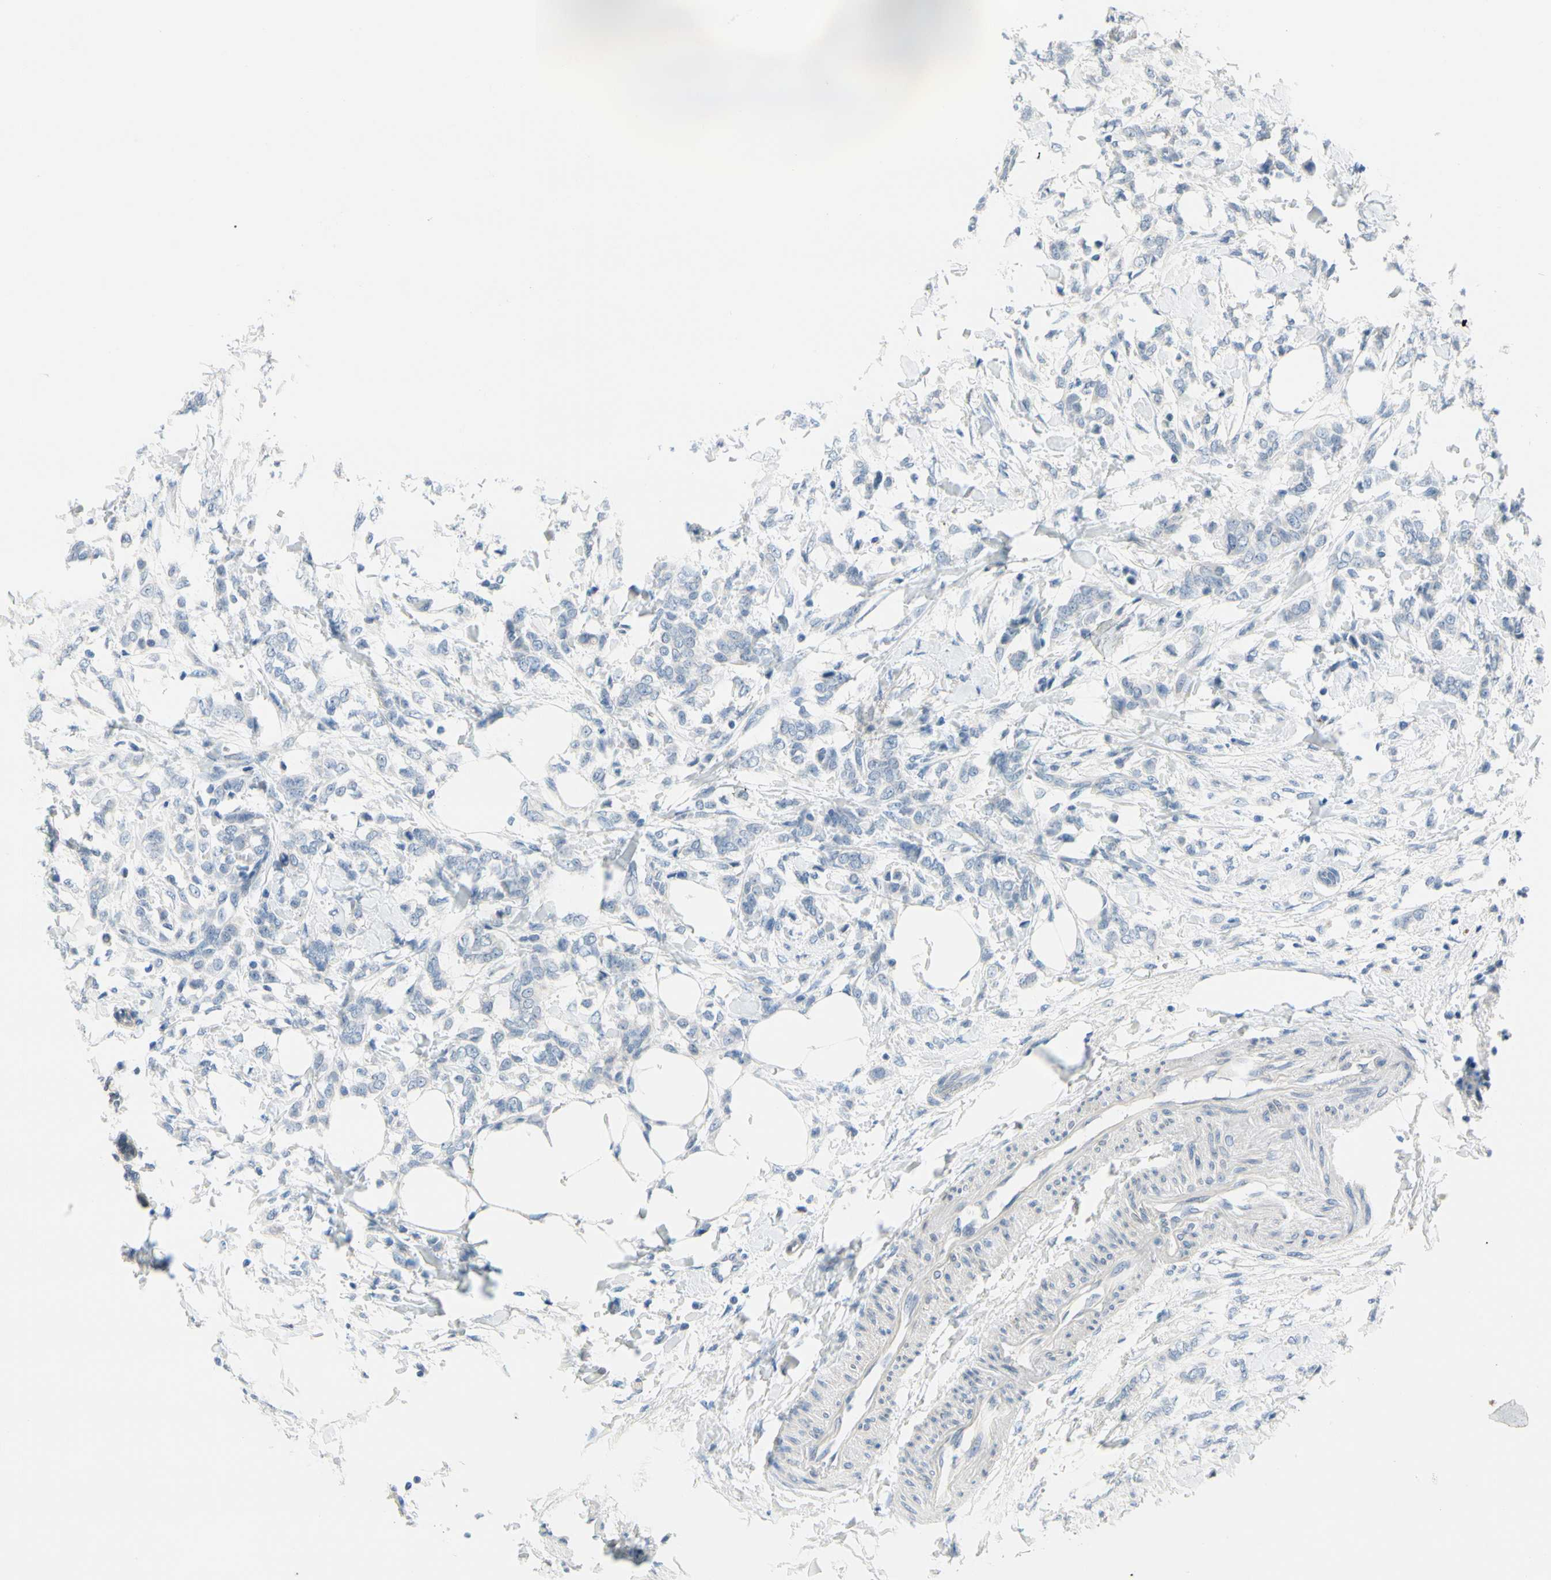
{"staining": {"intensity": "negative", "quantity": "none", "location": "none"}, "tissue": "breast cancer", "cell_type": "Tumor cells", "image_type": "cancer", "snomed": [{"axis": "morphology", "description": "Lobular carcinoma, in situ"}, {"axis": "morphology", "description": "Lobular carcinoma"}, {"axis": "topography", "description": "Breast"}], "caption": "A photomicrograph of breast cancer stained for a protein demonstrates no brown staining in tumor cells.", "gene": "SLC27A6", "patient": {"sex": "female", "age": 41}}